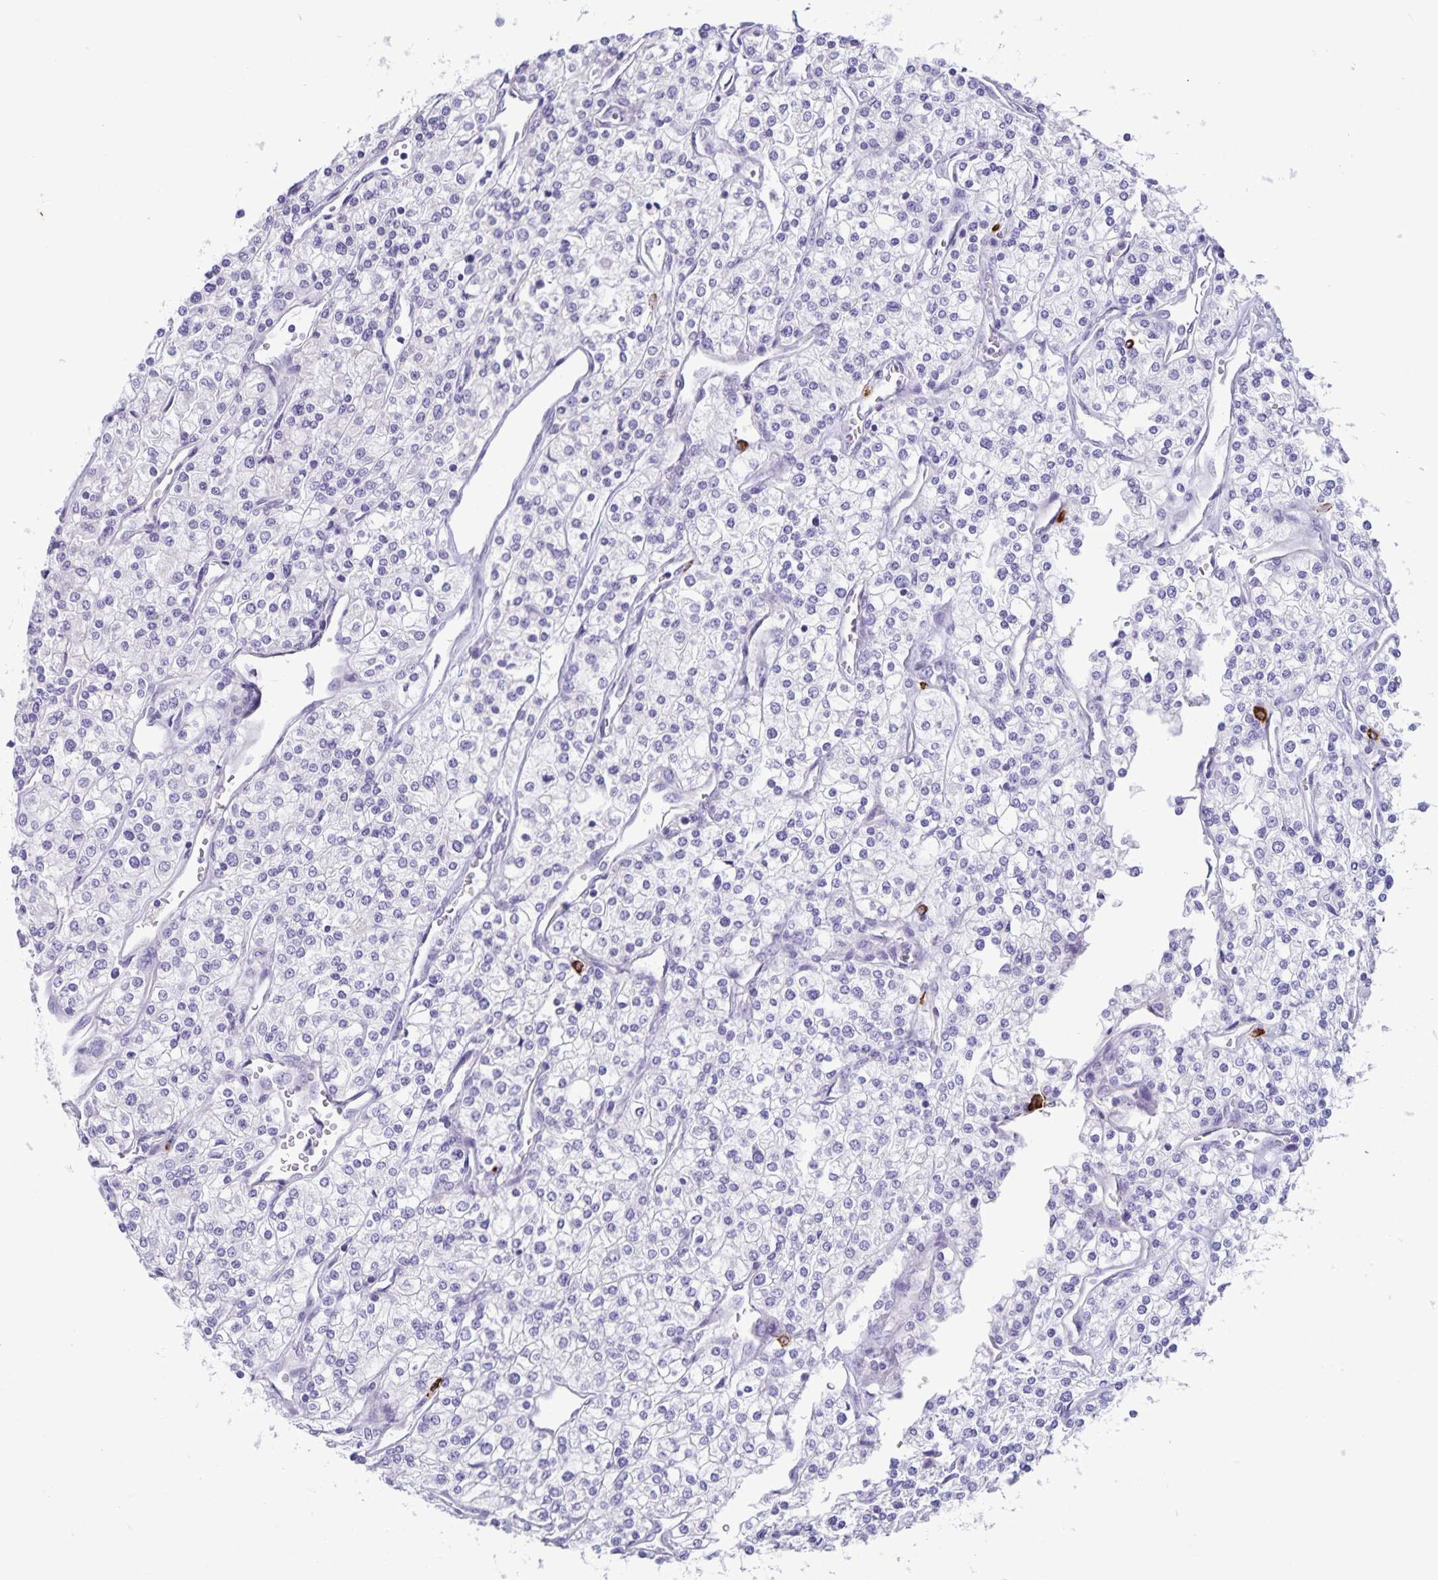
{"staining": {"intensity": "negative", "quantity": "none", "location": "none"}, "tissue": "renal cancer", "cell_type": "Tumor cells", "image_type": "cancer", "snomed": [{"axis": "morphology", "description": "Adenocarcinoma, NOS"}, {"axis": "topography", "description": "Kidney"}], "caption": "Tumor cells show no significant expression in renal adenocarcinoma.", "gene": "IBTK", "patient": {"sex": "male", "age": 80}}